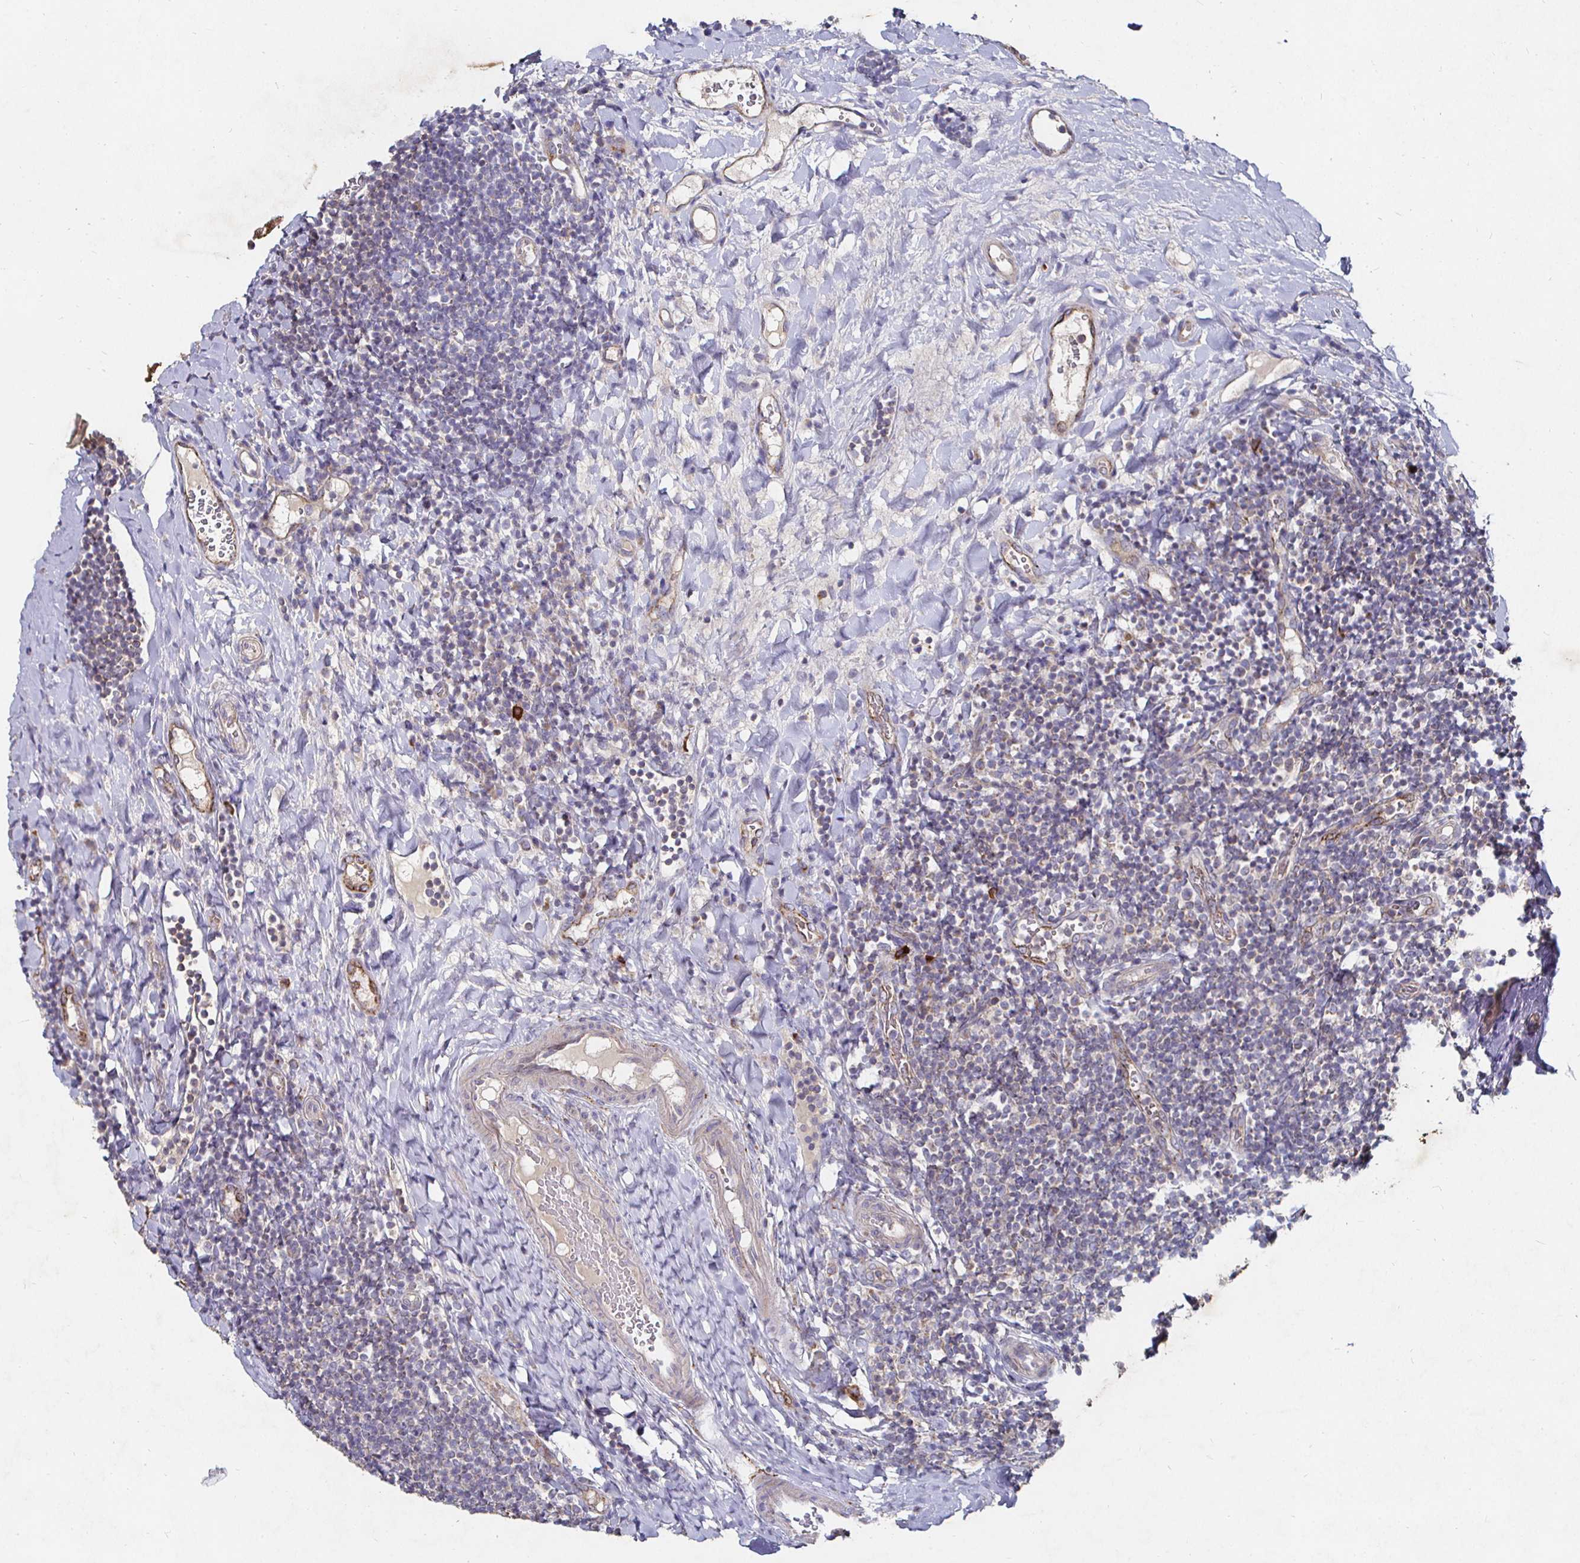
{"staining": {"intensity": "negative", "quantity": "none", "location": "none"}, "tissue": "tonsil", "cell_type": "Germinal center cells", "image_type": "normal", "snomed": [{"axis": "morphology", "description": "Normal tissue, NOS"}, {"axis": "topography", "description": "Tonsil"}], "caption": "IHC micrograph of normal tonsil: human tonsil stained with DAB (3,3'-diaminobenzidine) reveals no significant protein positivity in germinal center cells.", "gene": "NRSN1", "patient": {"sex": "female", "age": 10}}